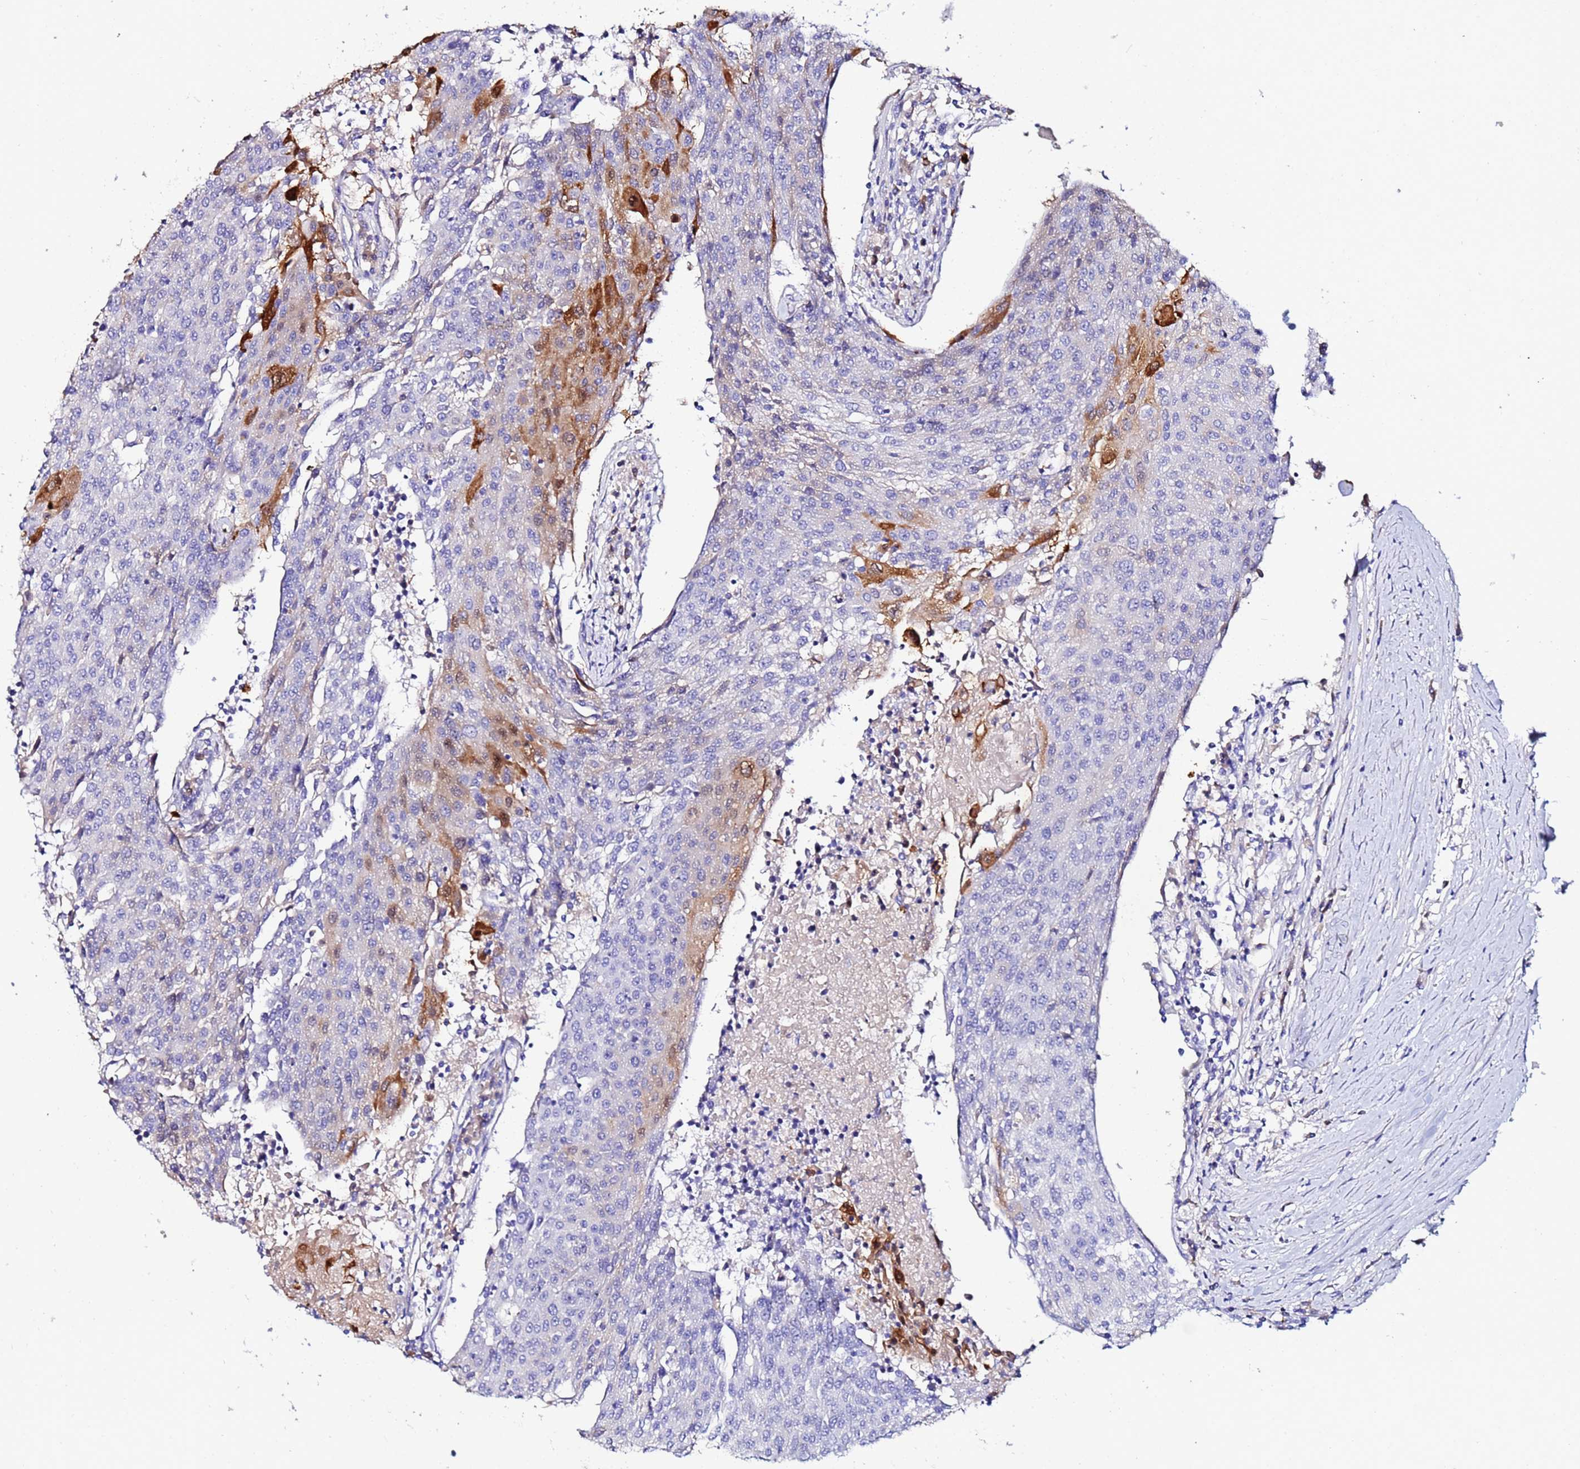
{"staining": {"intensity": "moderate", "quantity": "<25%", "location": "cytoplasmic/membranous"}, "tissue": "urothelial cancer", "cell_type": "Tumor cells", "image_type": "cancer", "snomed": [{"axis": "morphology", "description": "Urothelial carcinoma, High grade"}, {"axis": "topography", "description": "Urinary bladder"}], "caption": "About <25% of tumor cells in high-grade urothelial carcinoma reveal moderate cytoplasmic/membranous protein staining as visualized by brown immunohistochemical staining.", "gene": "TUBAL3", "patient": {"sex": "female", "age": 85}}